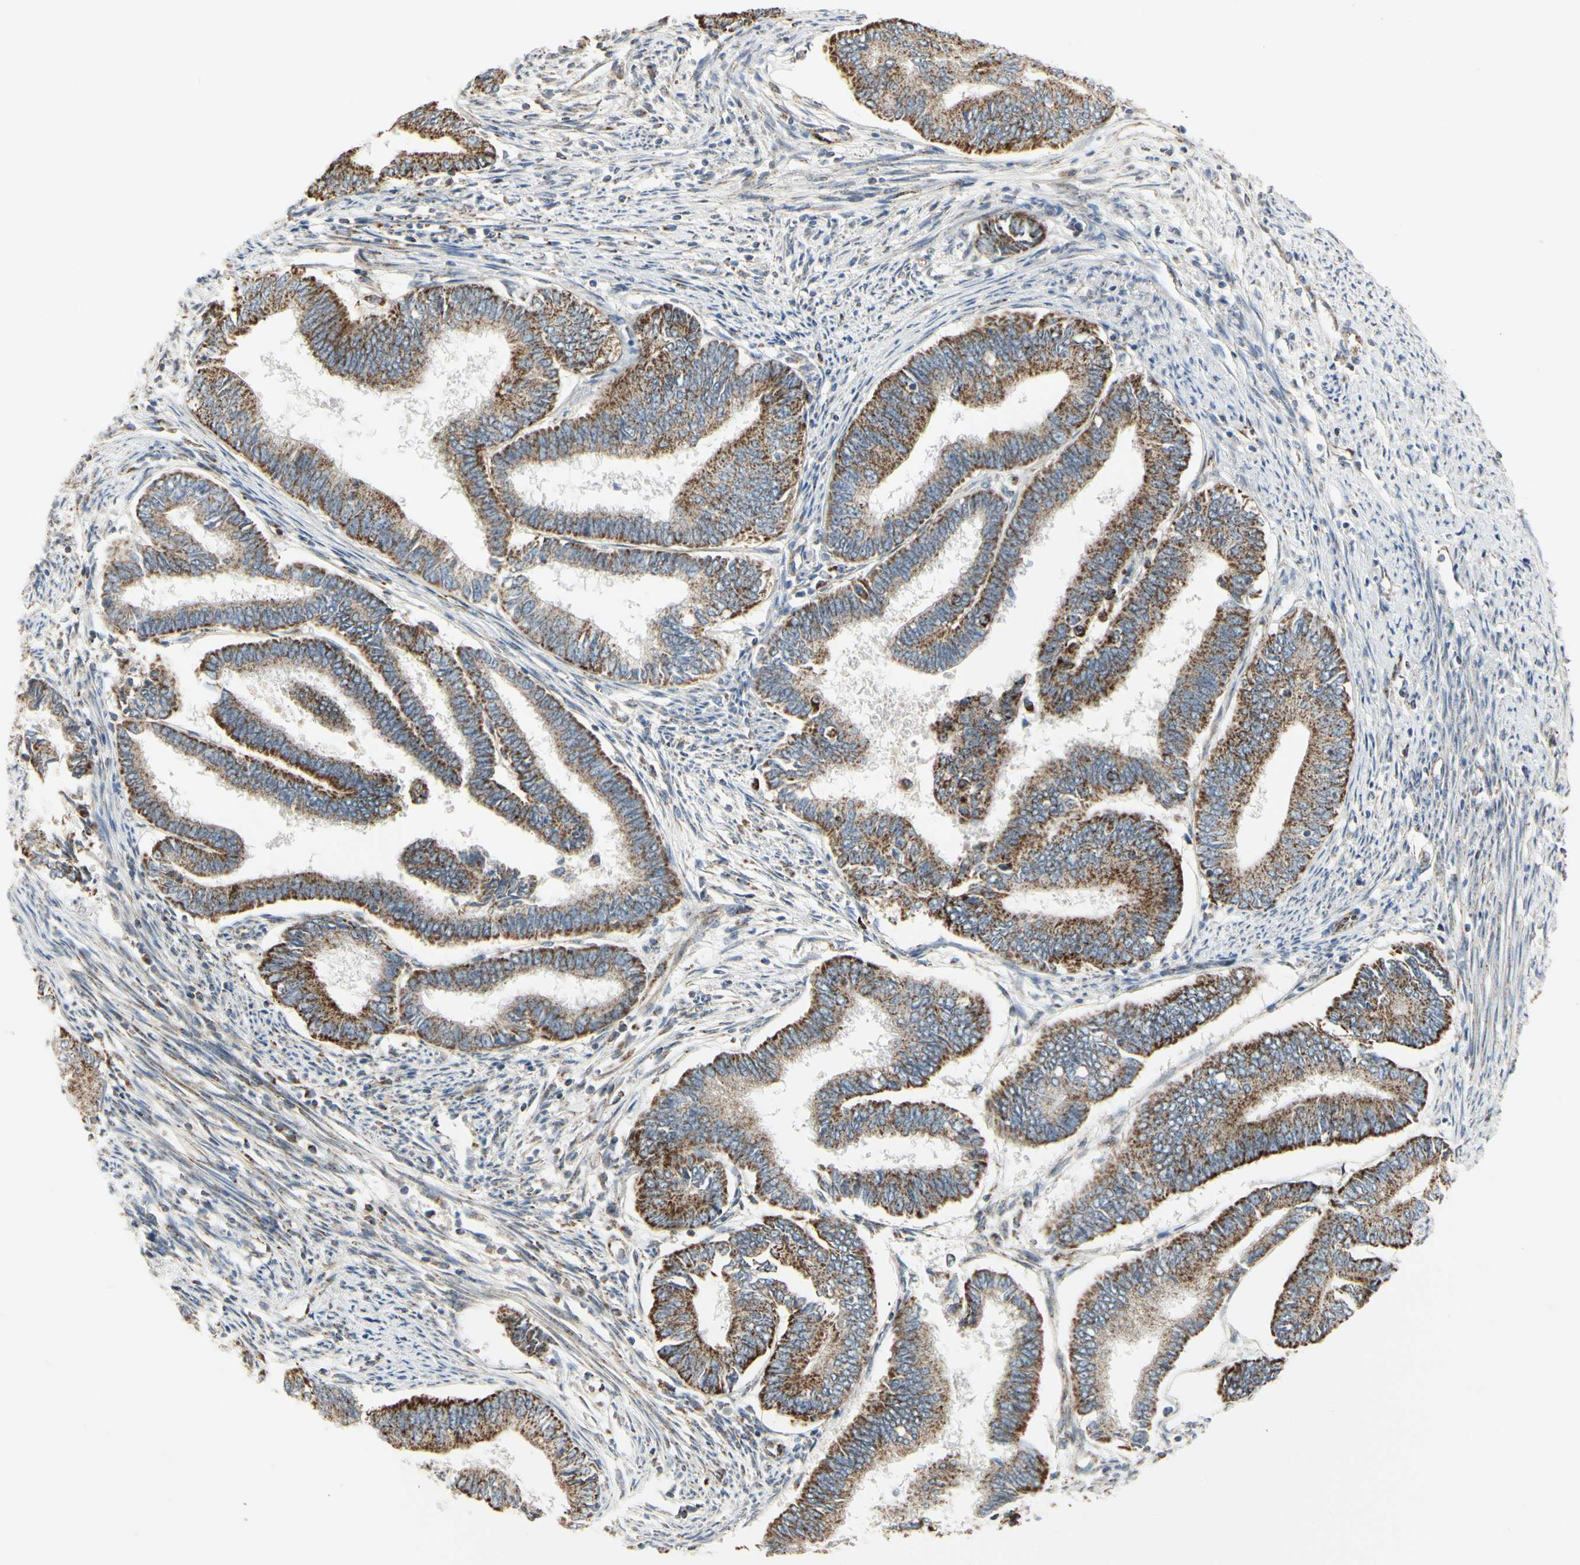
{"staining": {"intensity": "strong", "quantity": ">75%", "location": "cytoplasmic/membranous"}, "tissue": "endometrial cancer", "cell_type": "Tumor cells", "image_type": "cancer", "snomed": [{"axis": "morphology", "description": "Adenocarcinoma, NOS"}, {"axis": "topography", "description": "Endometrium"}], "caption": "This is an image of IHC staining of adenocarcinoma (endometrial), which shows strong expression in the cytoplasmic/membranous of tumor cells.", "gene": "ANKS6", "patient": {"sex": "female", "age": 86}}